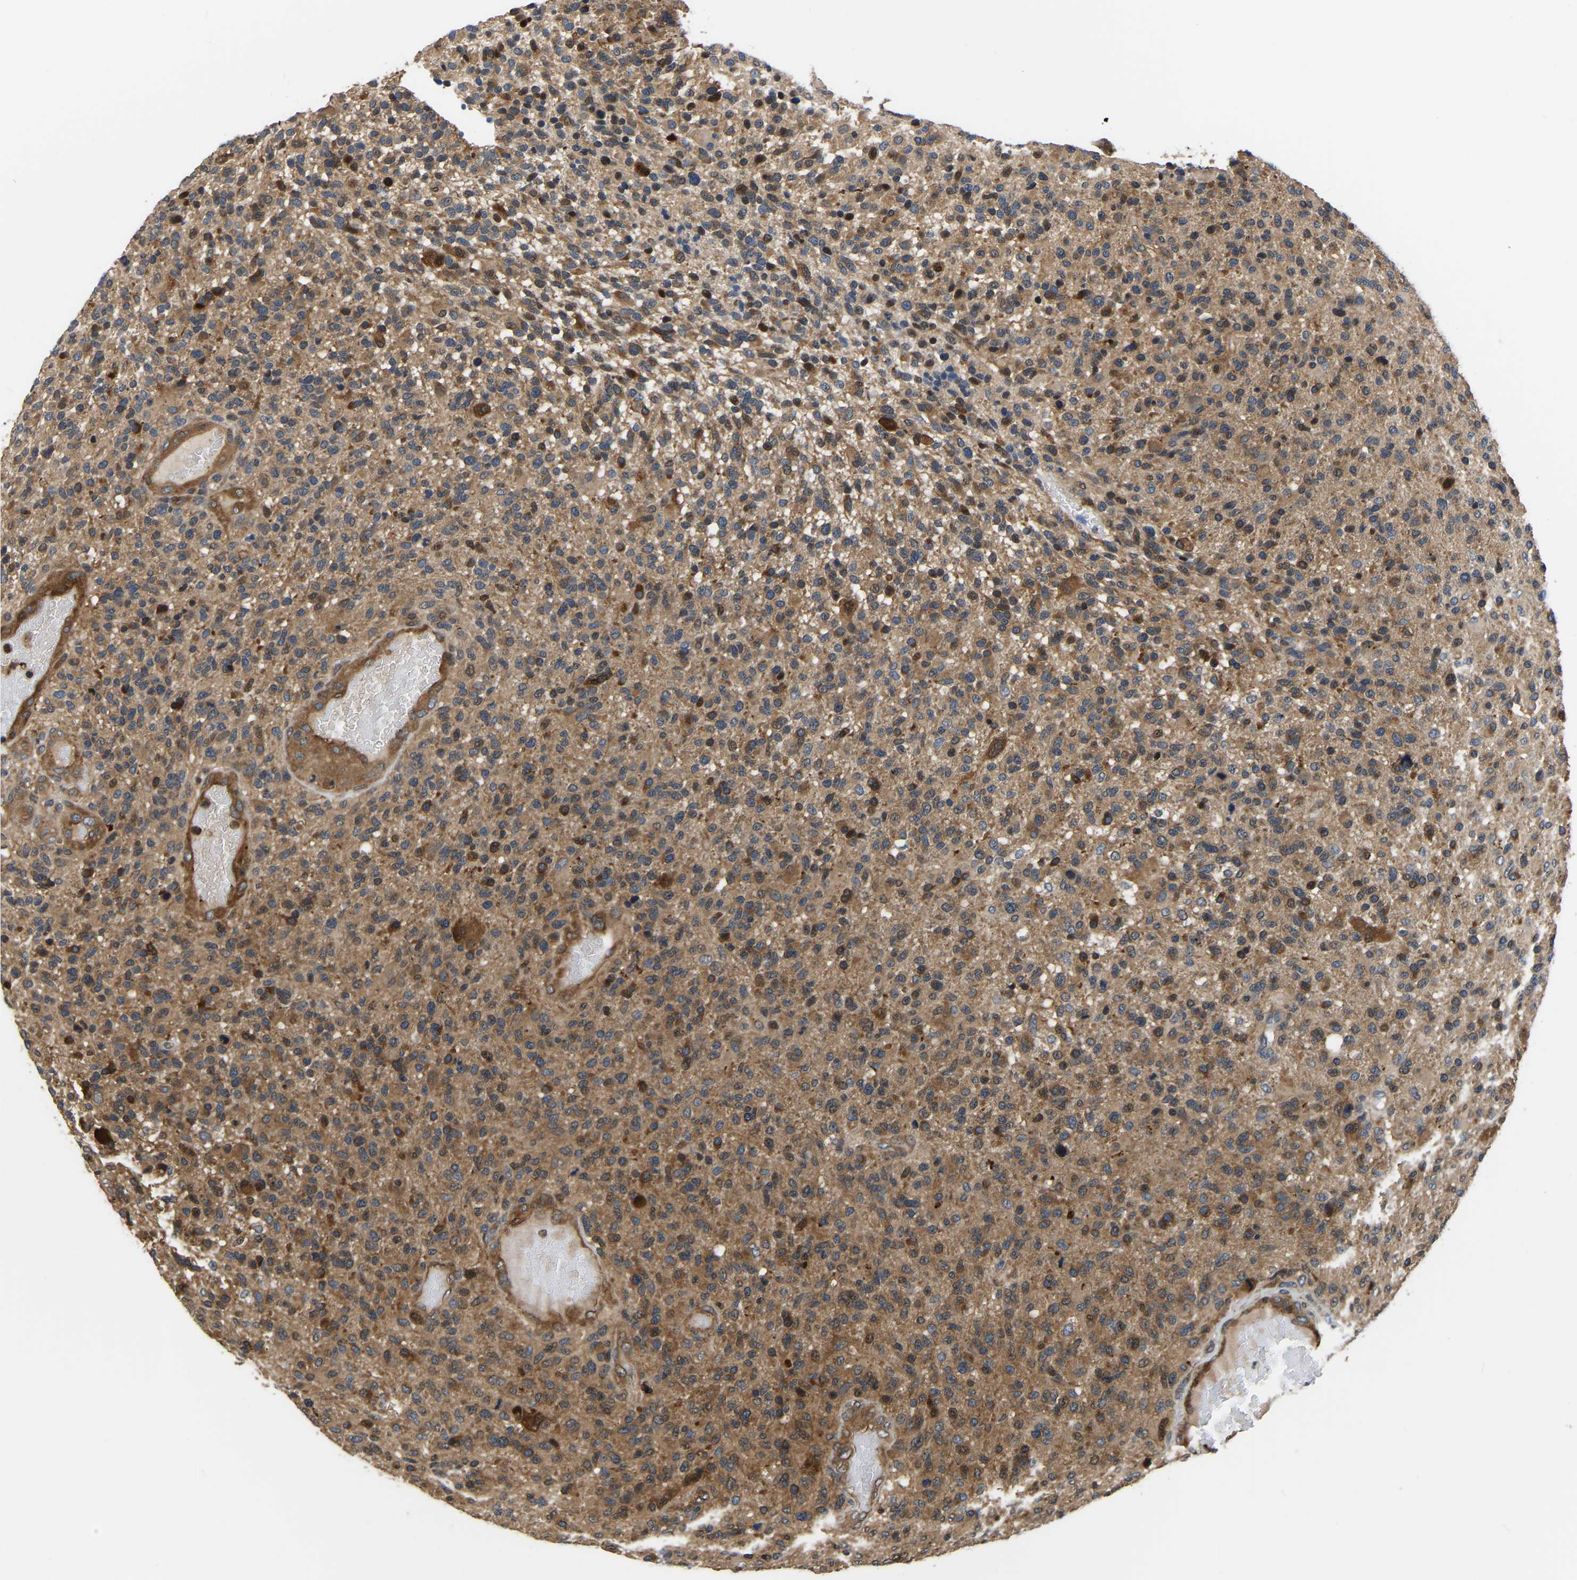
{"staining": {"intensity": "moderate", "quantity": ">75%", "location": "cytoplasmic/membranous"}, "tissue": "glioma", "cell_type": "Tumor cells", "image_type": "cancer", "snomed": [{"axis": "morphology", "description": "Glioma, malignant, High grade"}, {"axis": "topography", "description": "Brain"}], "caption": "Tumor cells reveal moderate cytoplasmic/membranous staining in approximately >75% of cells in glioma. The protein of interest is shown in brown color, while the nuclei are stained blue.", "gene": "GARS1", "patient": {"sex": "male", "age": 72}}